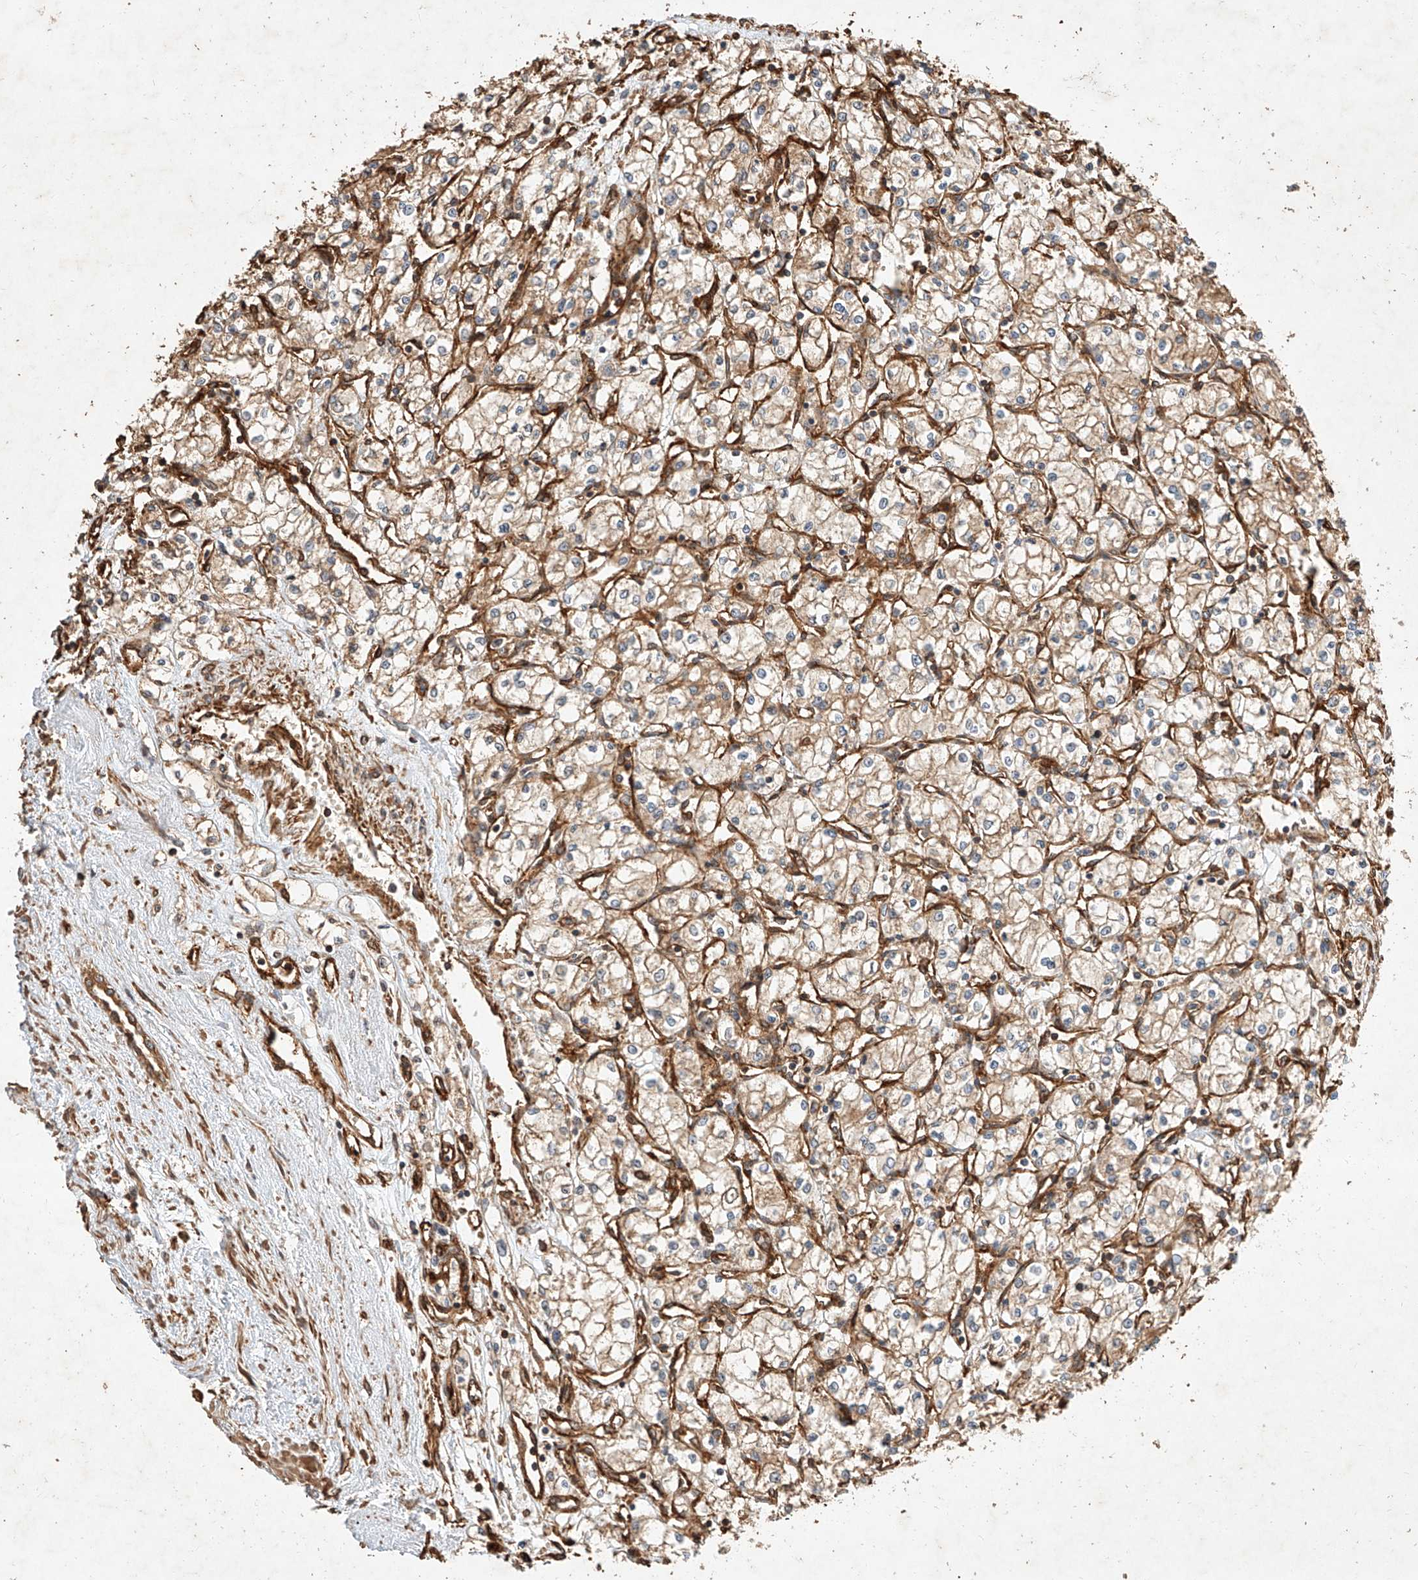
{"staining": {"intensity": "weak", "quantity": "25%-75%", "location": "cytoplasmic/membranous"}, "tissue": "renal cancer", "cell_type": "Tumor cells", "image_type": "cancer", "snomed": [{"axis": "morphology", "description": "Adenocarcinoma, NOS"}, {"axis": "topography", "description": "Kidney"}], "caption": "IHC micrograph of human renal cancer stained for a protein (brown), which reveals low levels of weak cytoplasmic/membranous expression in approximately 25%-75% of tumor cells.", "gene": "GHDC", "patient": {"sex": "male", "age": 59}}